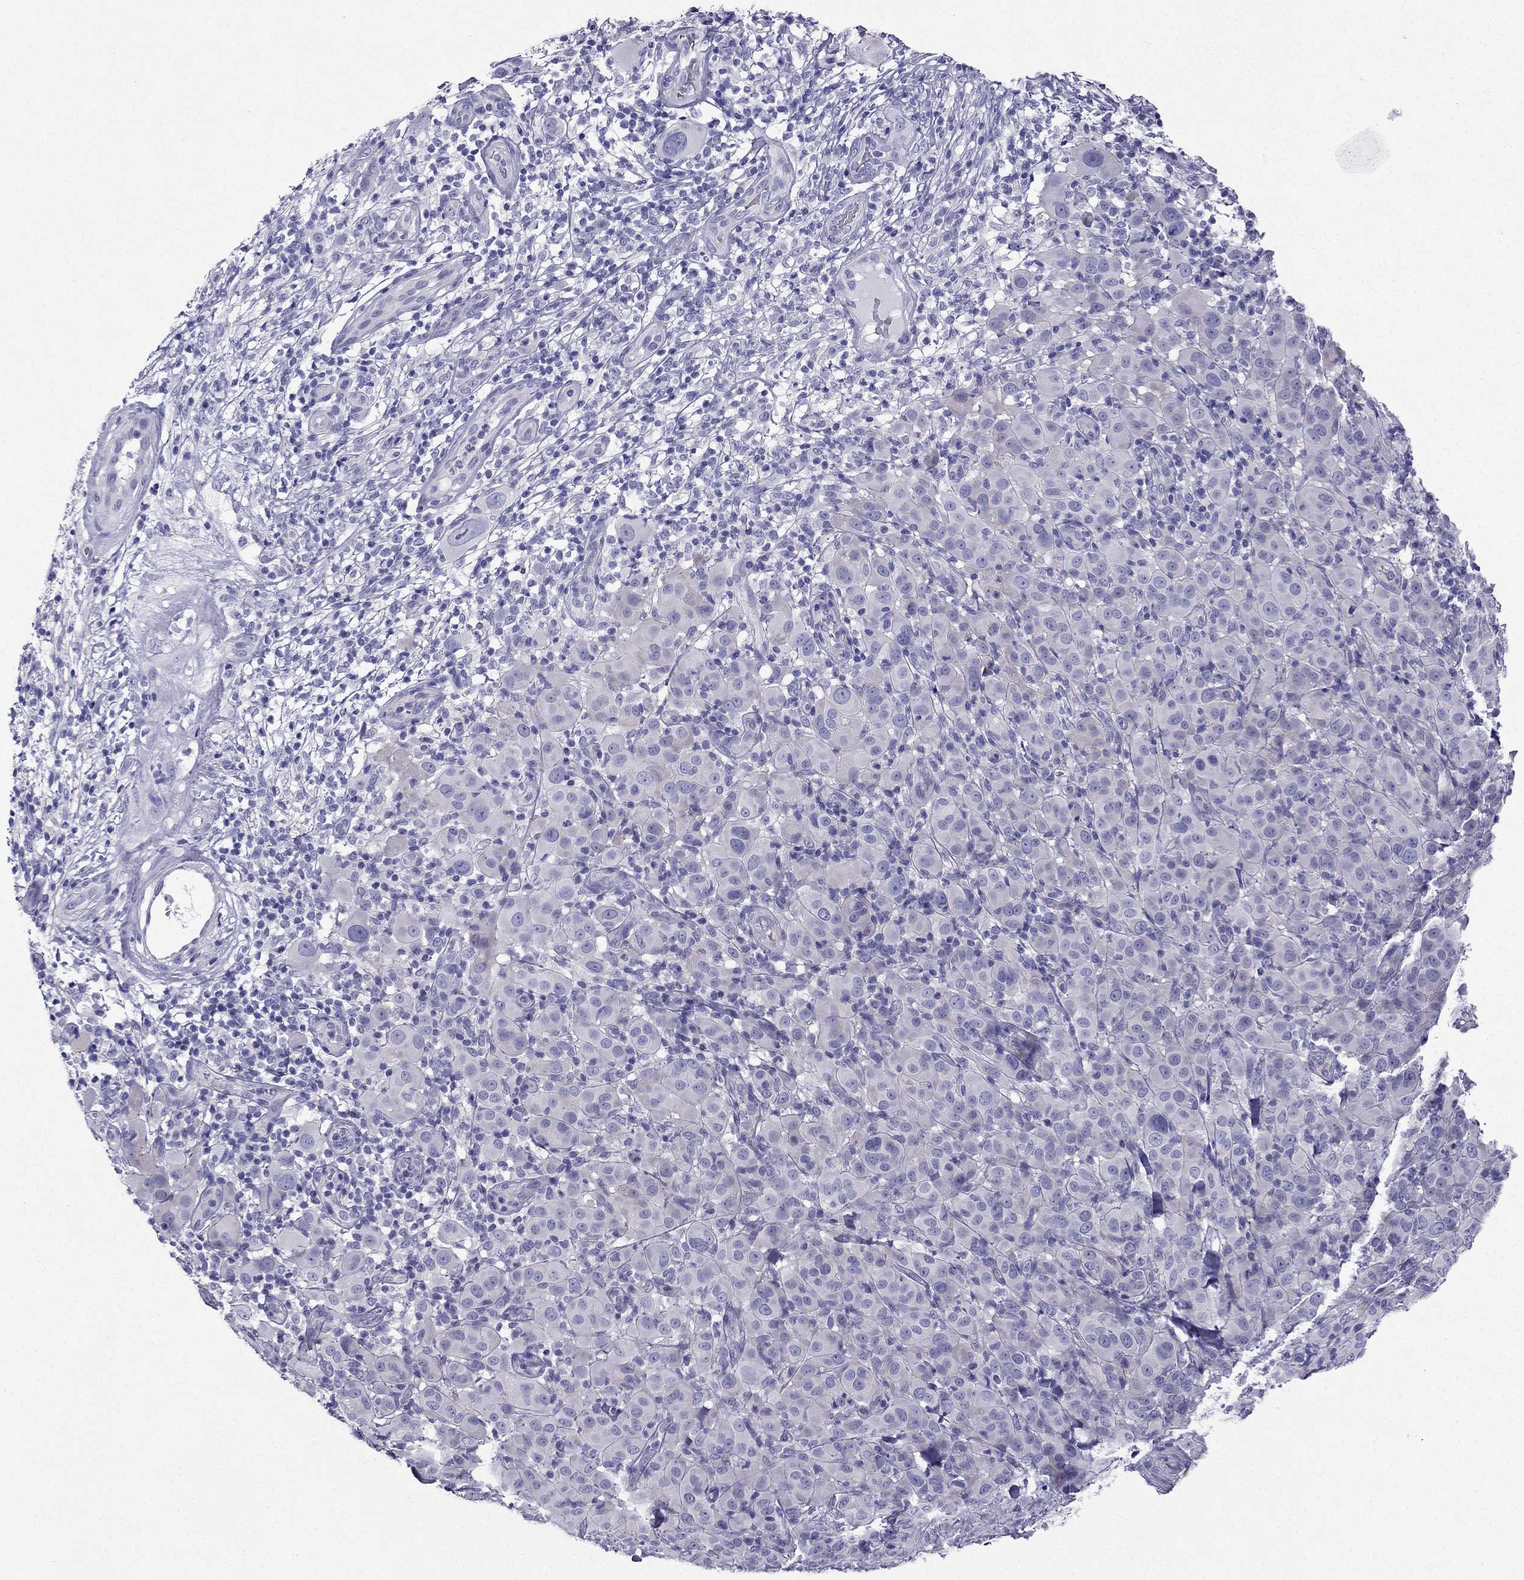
{"staining": {"intensity": "negative", "quantity": "none", "location": "none"}, "tissue": "melanoma", "cell_type": "Tumor cells", "image_type": "cancer", "snomed": [{"axis": "morphology", "description": "Malignant melanoma, NOS"}, {"axis": "topography", "description": "Skin"}], "caption": "Melanoma was stained to show a protein in brown. There is no significant staining in tumor cells. (DAB (3,3'-diaminobenzidine) immunohistochemistry (IHC) with hematoxylin counter stain).", "gene": "KCNJ10", "patient": {"sex": "female", "age": 87}}